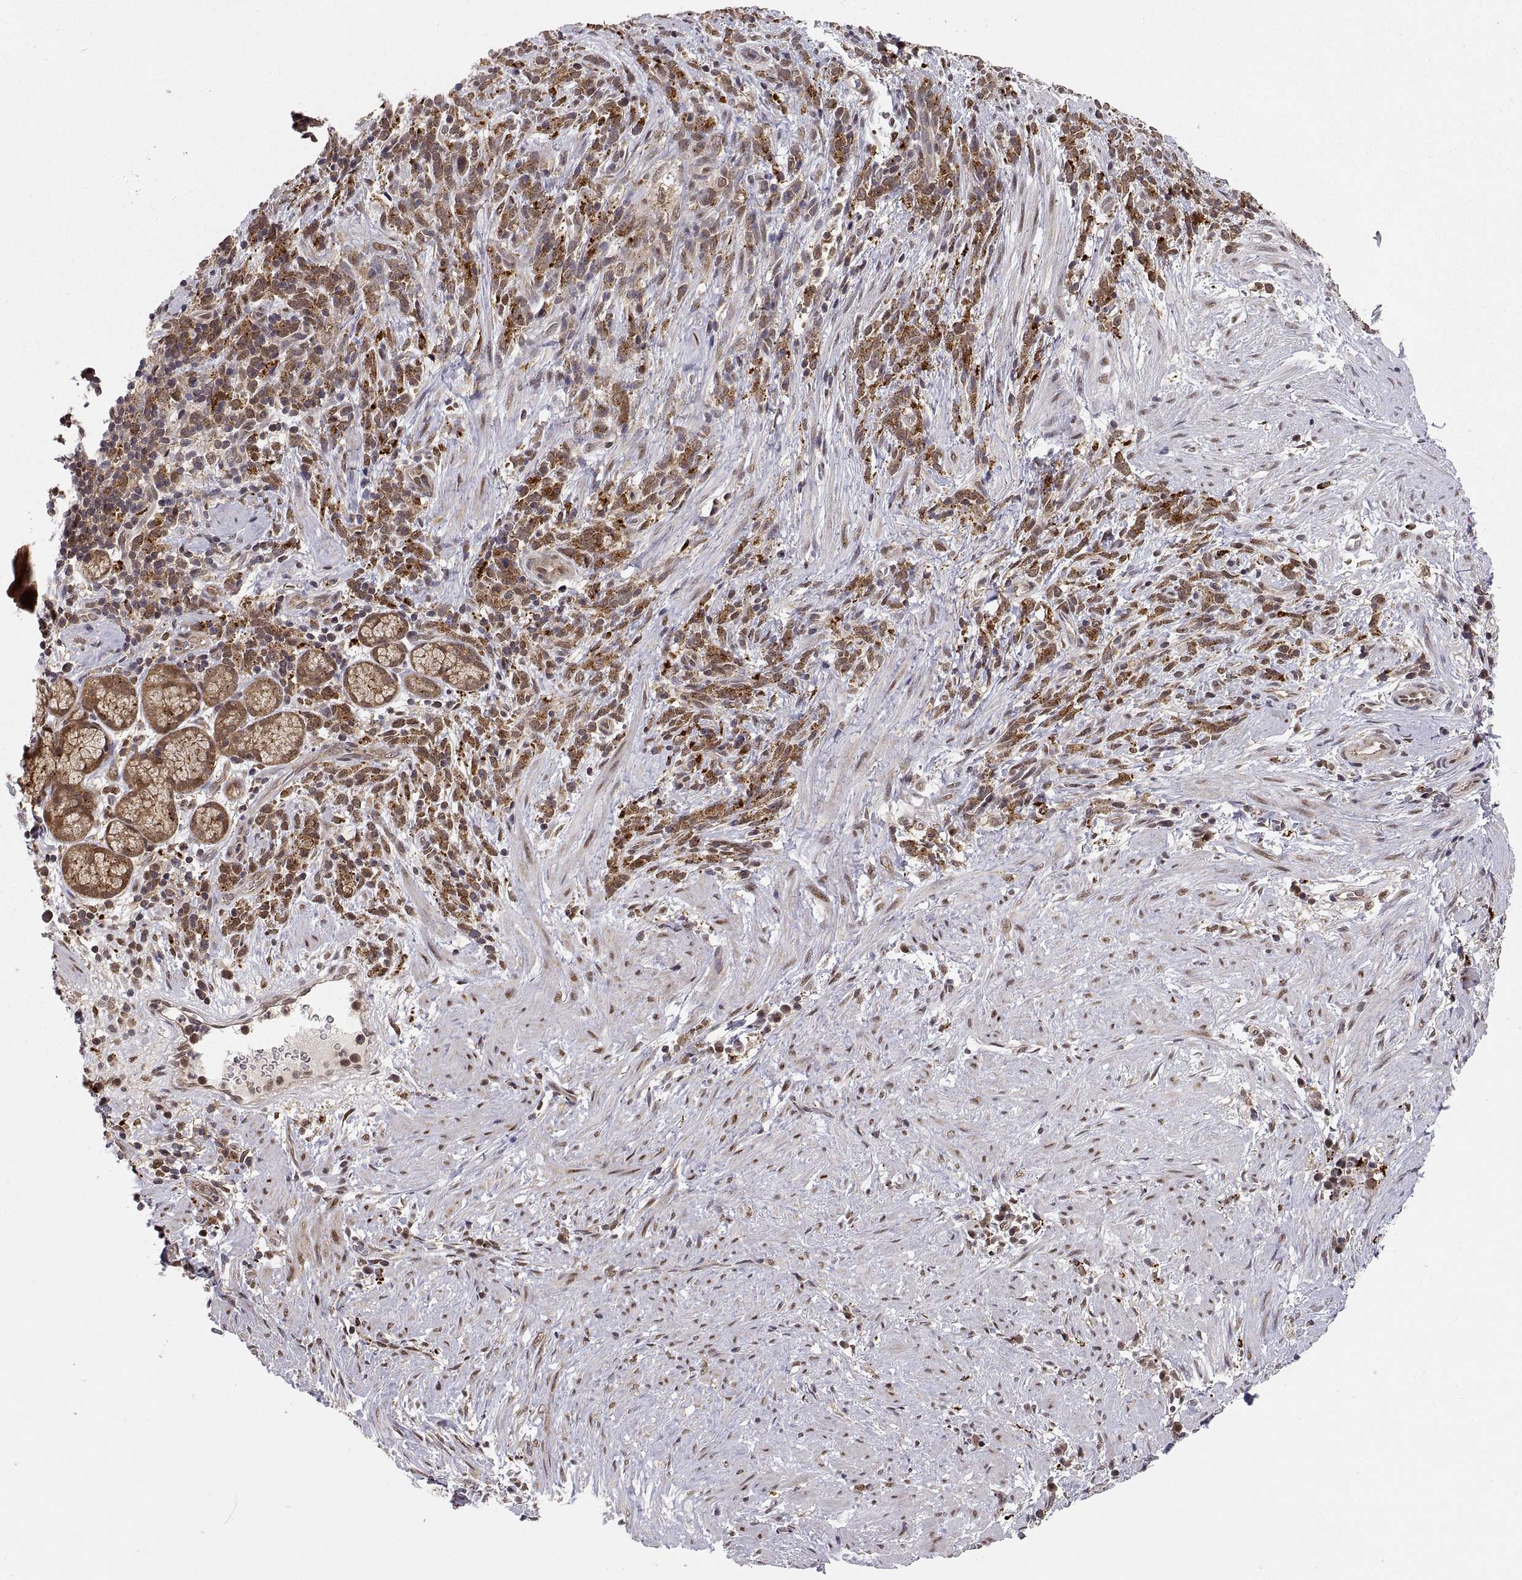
{"staining": {"intensity": "moderate", "quantity": ">75%", "location": "cytoplasmic/membranous,nuclear"}, "tissue": "stomach cancer", "cell_type": "Tumor cells", "image_type": "cancer", "snomed": [{"axis": "morphology", "description": "Adenocarcinoma, NOS"}, {"axis": "topography", "description": "Stomach"}], "caption": "High-power microscopy captured an IHC histopathology image of stomach cancer (adenocarcinoma), revealing moderate cytoplasmic/membranous and nuclear staining in about >75% of tumor cells.", "gene": "PSMC2", "patient": {"sex": "female", "age": 57}}